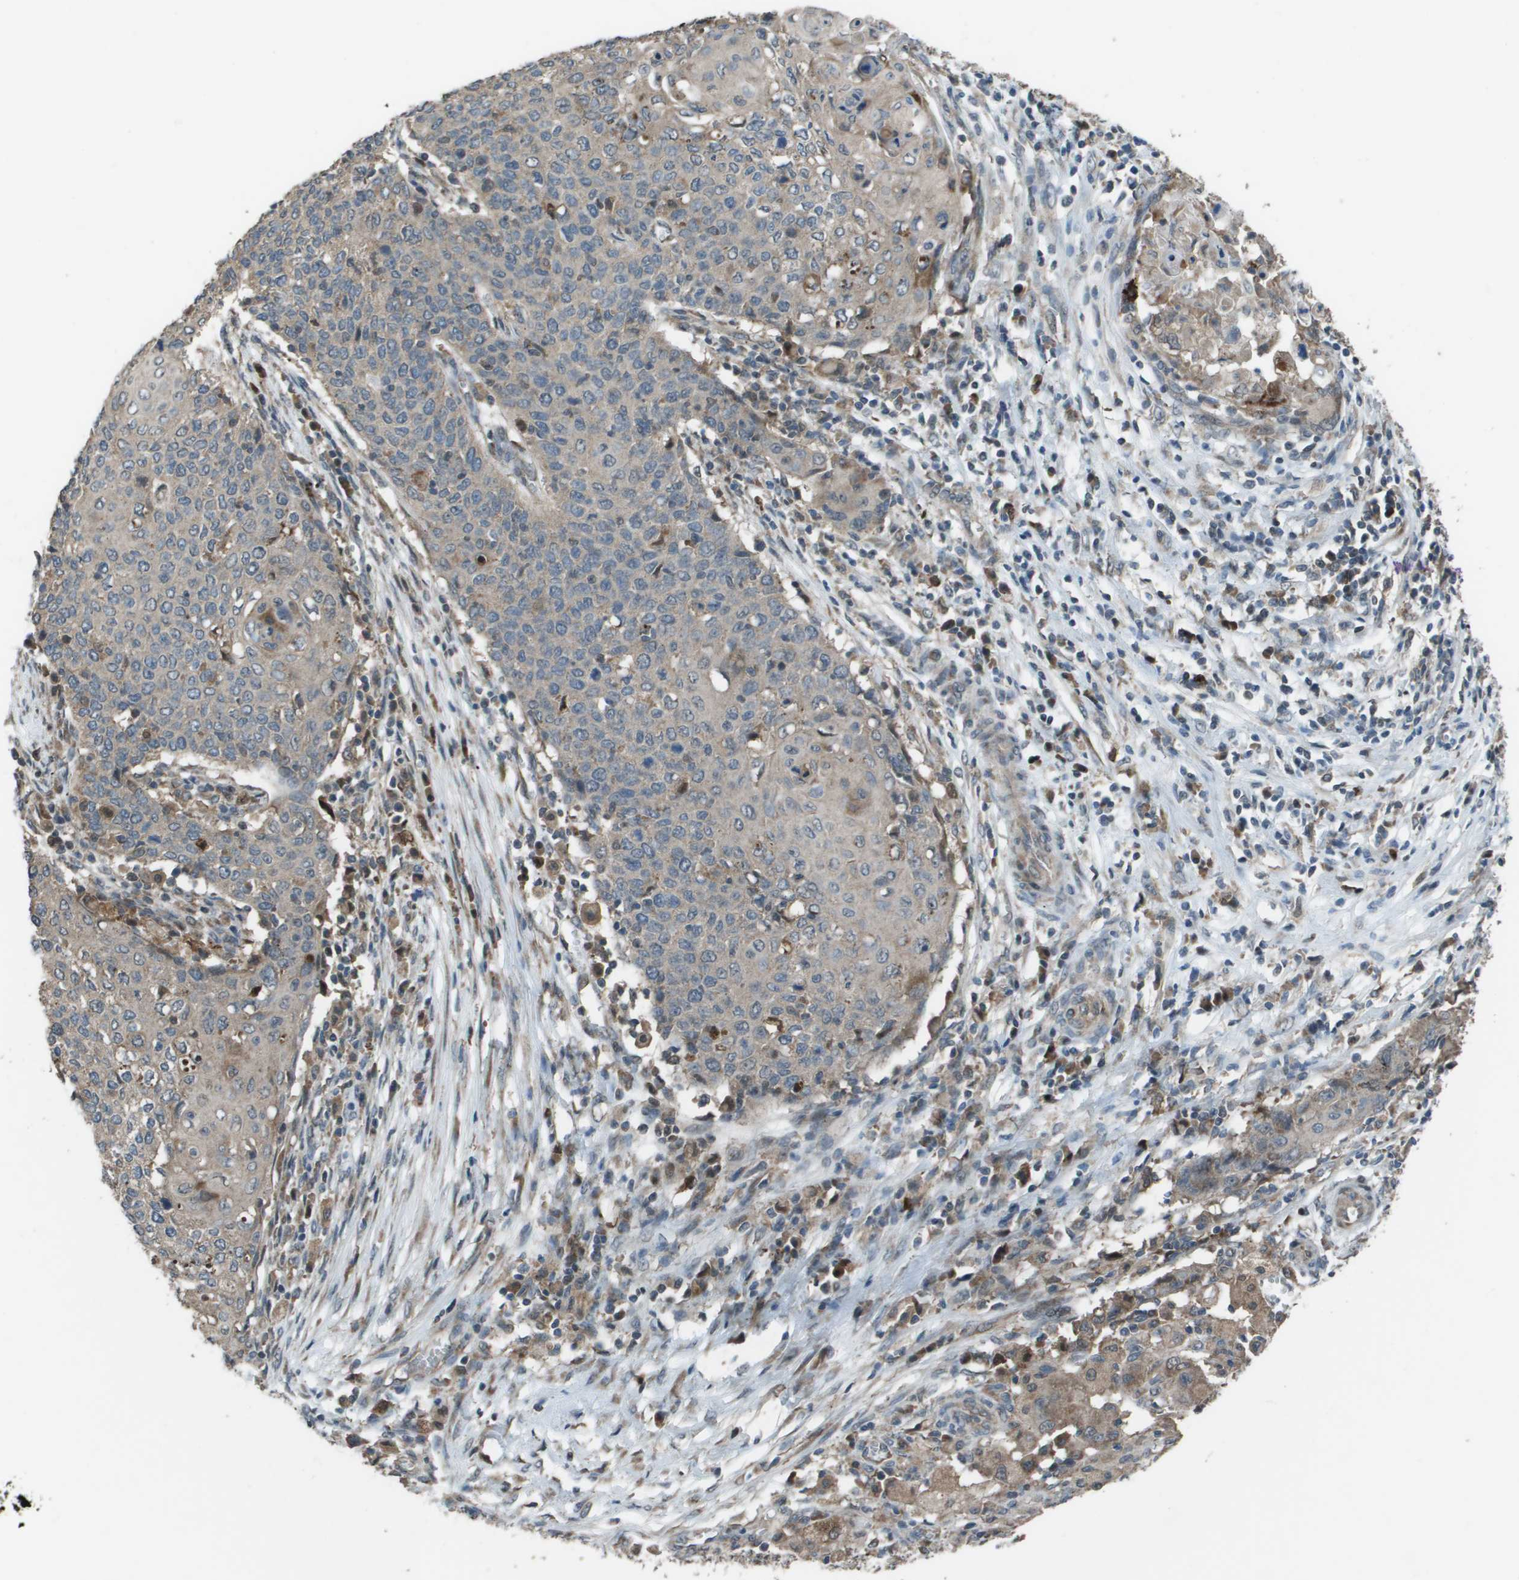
{"staining": {"intensity": "negative", "quantity": "none", "location": "none"}, "tissue": "cervical cancer", "cell_type": "Tumor cells", "image_type": "cancer", "snomed": [{"axis": "morphology", "description": "Squamous cell carcinoma, NOS"}, {"axis": "topography", "description": "Cervix"}], "caption": "IHC histopathology image of cervical cancer stained for a protein (brown), which displays no positivity in tumor cells.", "gene": "GOSR2", "patient": {"sex": "female", "age": 39}}